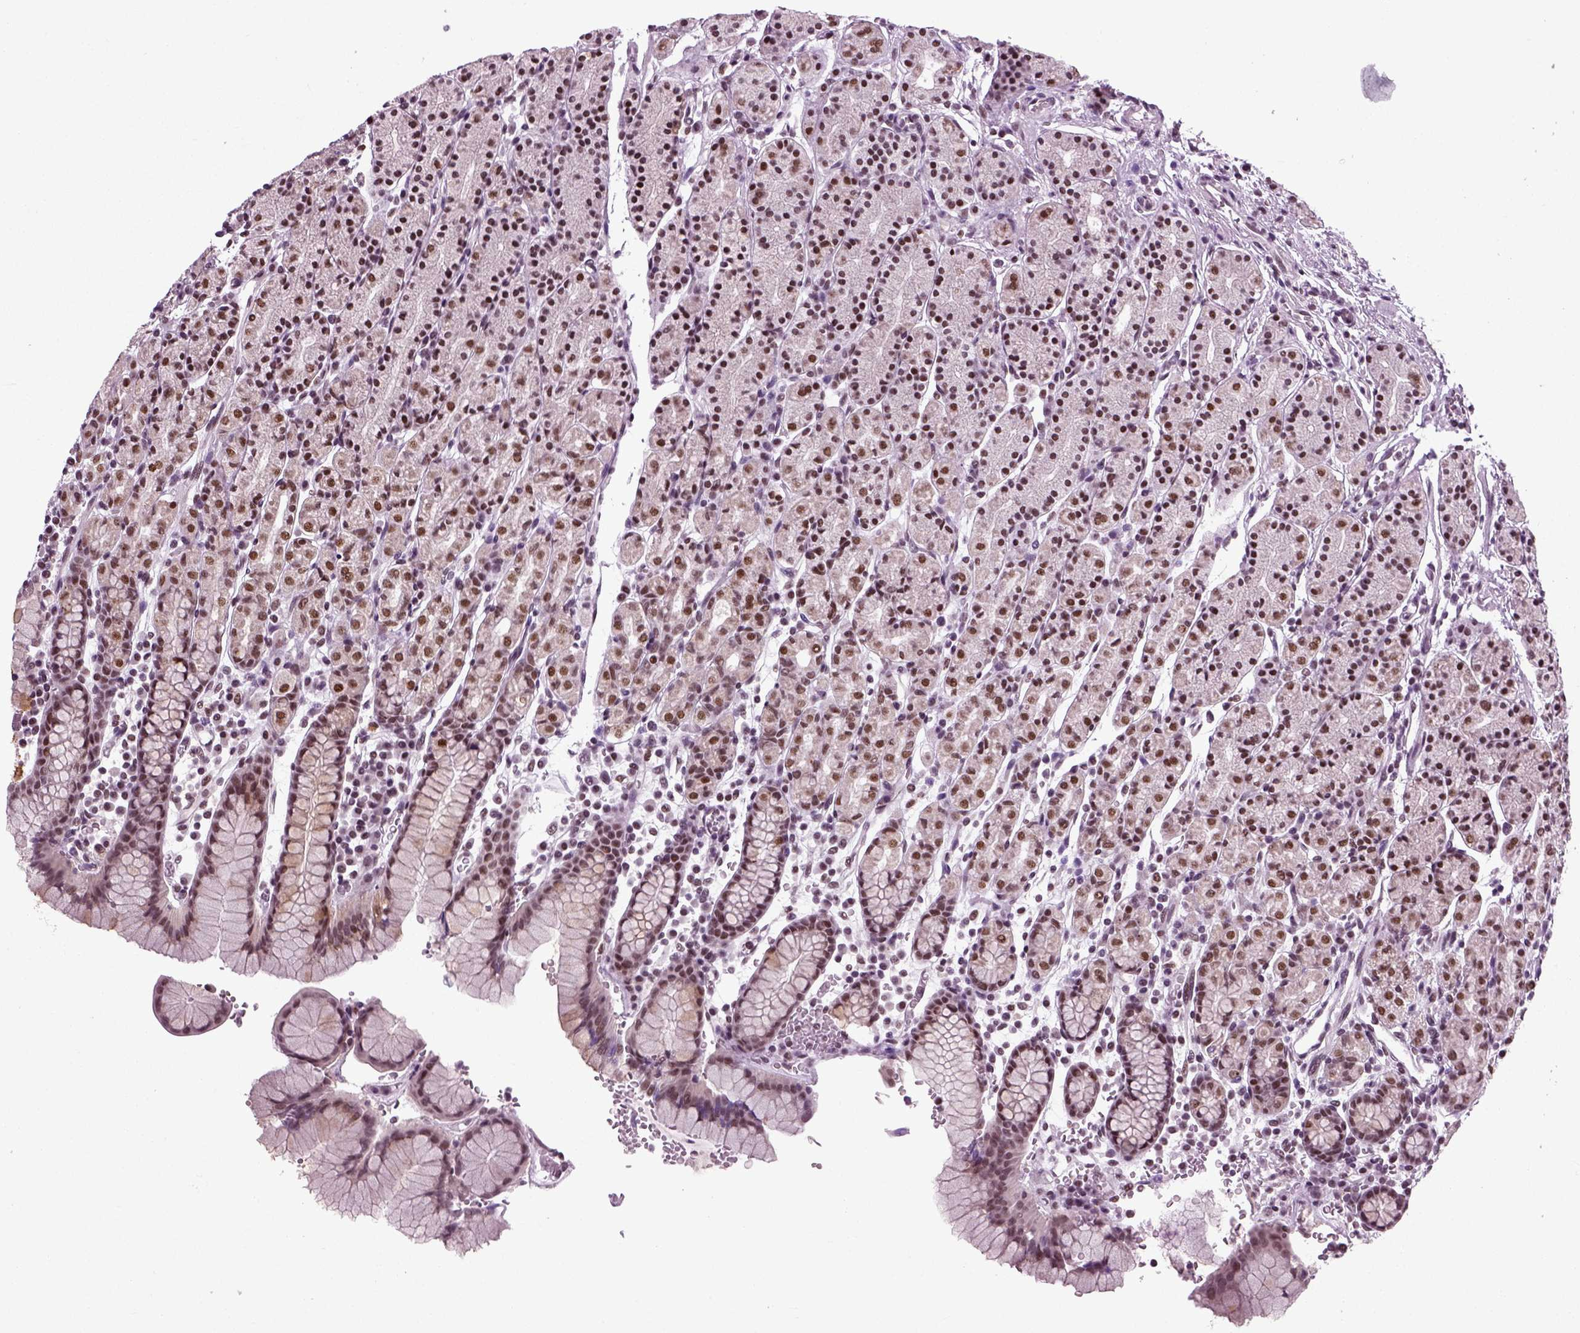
{"staining": {"intensity": "moderate", "quantity": "25%-75%", "location": "nuclear"}, "tissue": "stomach", "cell_type": "Glandular cells", "image_type": "normal", "snomed": [{"axis": "morphology", "description": "Normal tissue, NOS"}, {"axis": "topography", "description": "Stomach, upper"}, {"axis": "topography", "description": "Stomach"}], "caption": "Moderate nuclear protein staining is seen in approximately 25%-75% of glandular cells in stomach.", "gene": "RCOR3", "patient": {"sex": "male", "age": 62}}